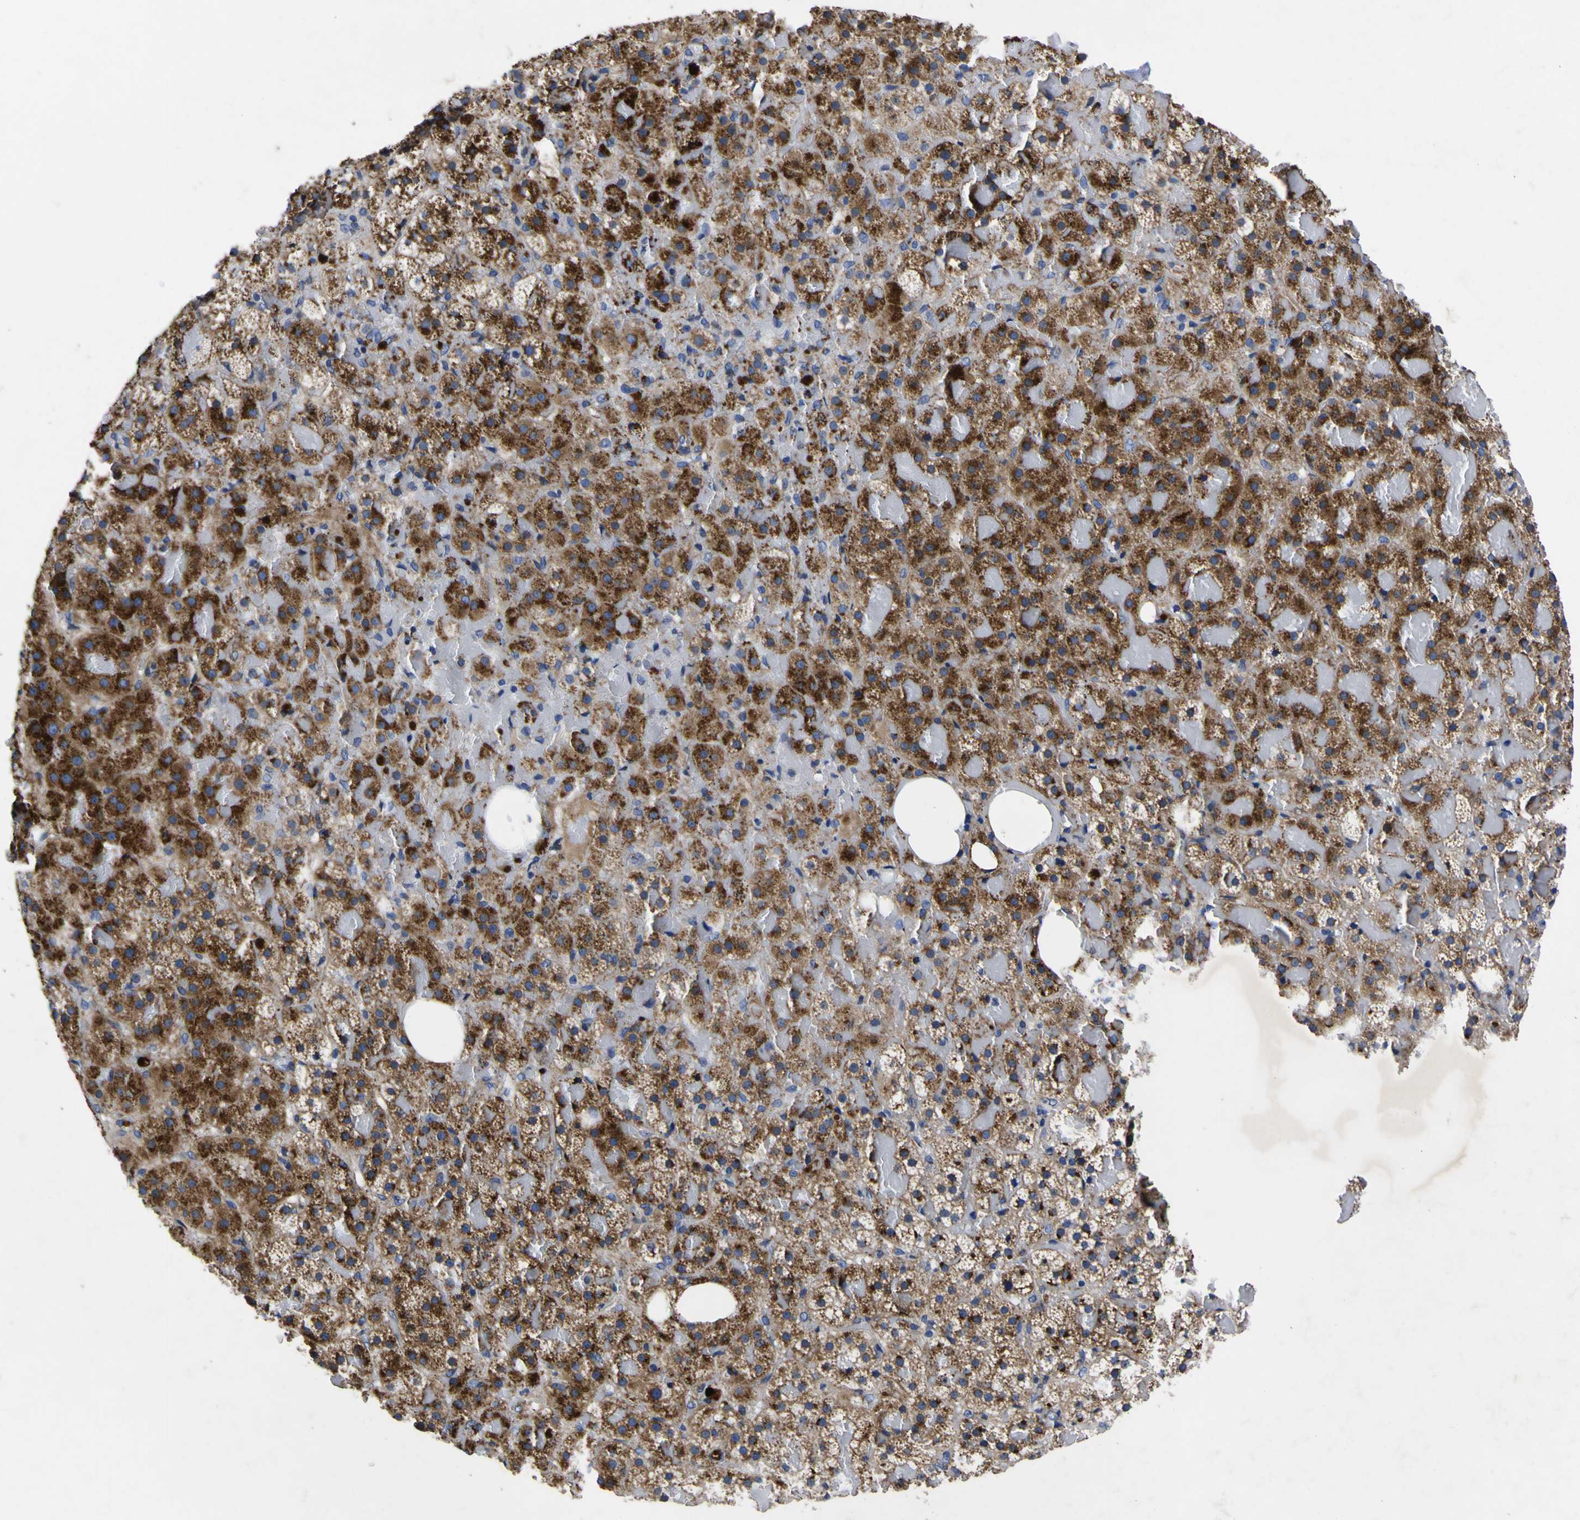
{"staining": {"intensity": "strong", "quantity": ">75%", "location": "cytoplasmic/membranous"}, "tissue": "adrenal gland", "cell_type": "Glandular cells", "image_type": "normal", "snomed": [{"axis": "morphology", "description": "Normal tissue, NOS"}, {"axis": "topography", "description": "Adrenal gland"}], "caption": "Immunohistochemical staining of normal human adrenal gland shows >75% levels of strong cytoplasmic/membranous protein expression in approximately >75% of glandular cells. (DAB (3,3'-diaminobenzidine) IHC, brown staining for protein, blue staining for nuclei).", "gene": "COA1", "patient": {"sex": "female", "age": 54}}